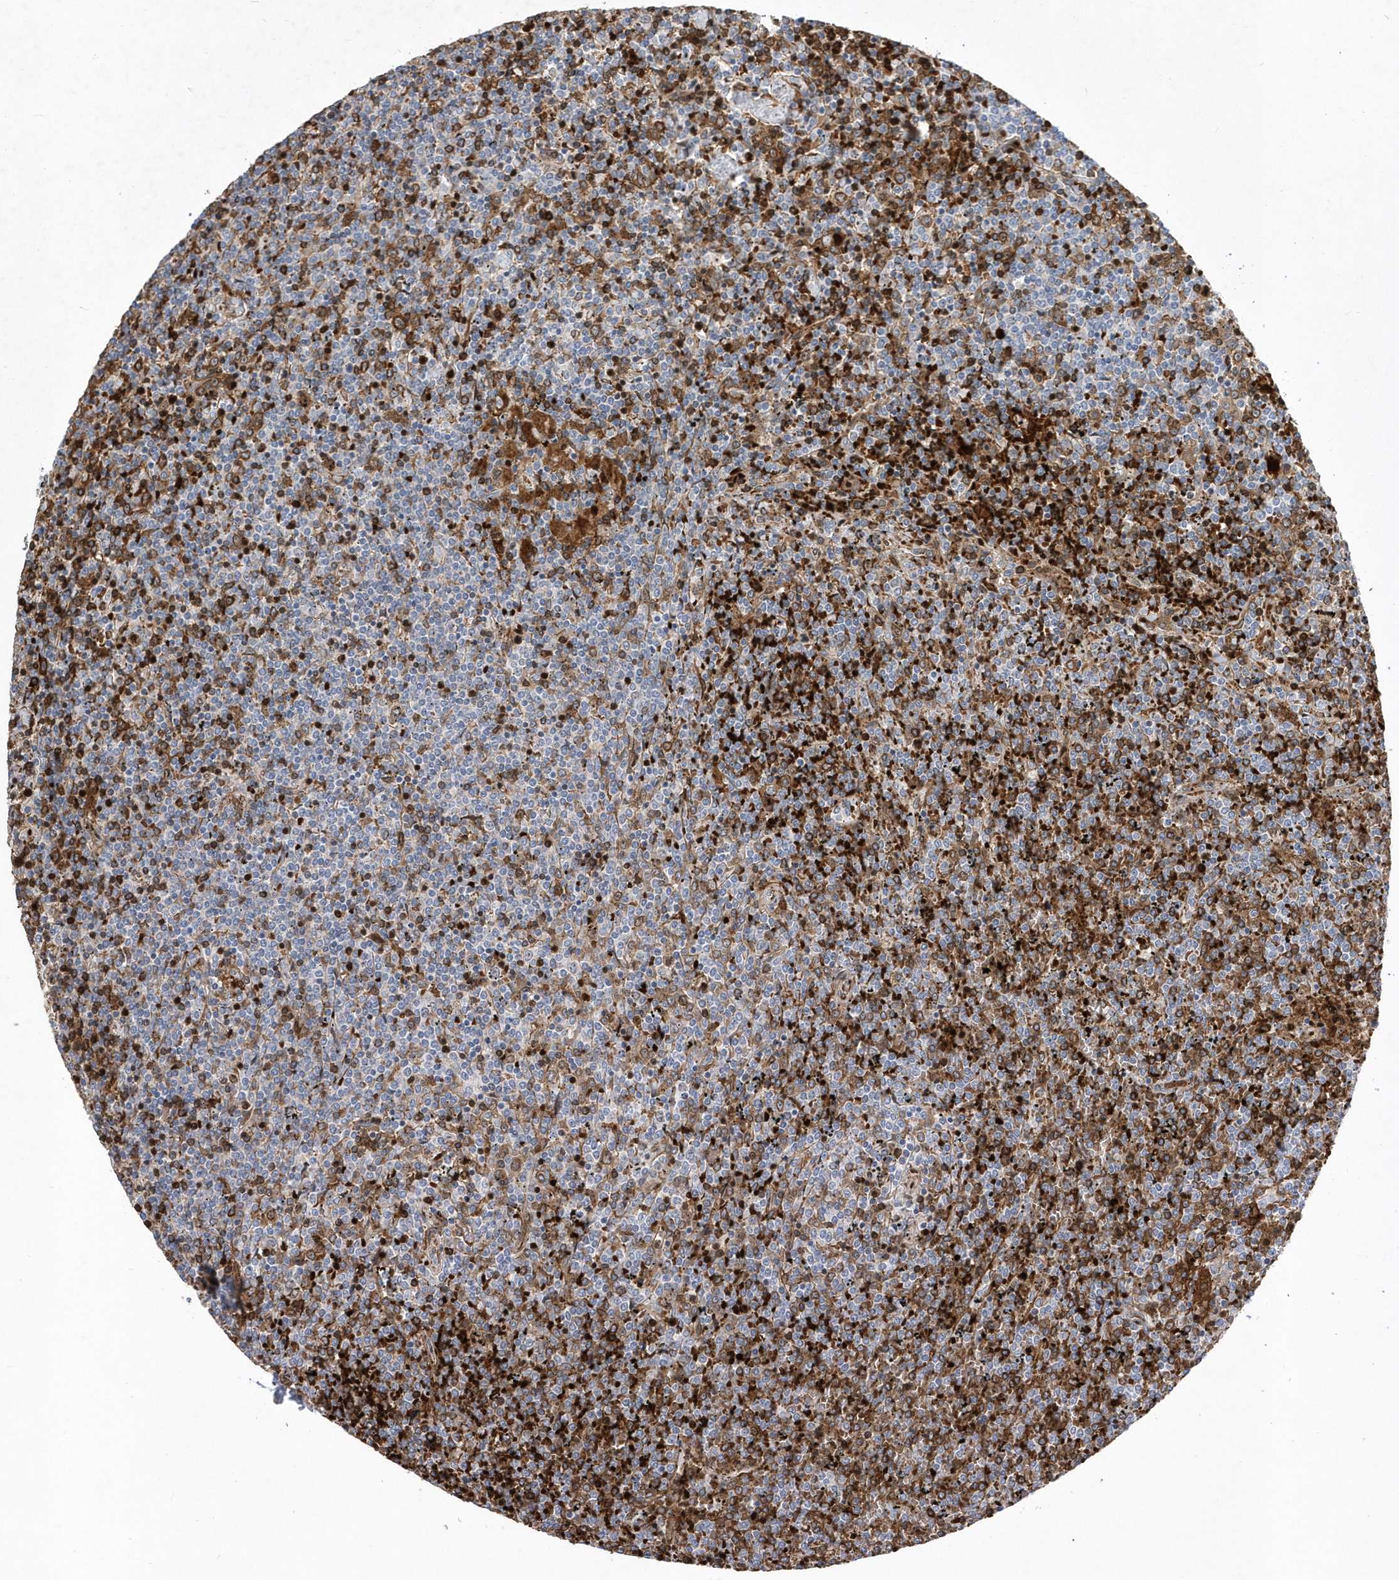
{"staining": {"intensity": "negative", "quantity": "none", "location": "none"}, "tissue": "lymphoma", "cell_type": "Tumor cells", "image_type": "cancer", "snomed": [{"axis": "morphology", "description": "Malignant lymphoma, non-Hodgkin's type, Low grade"}, {"axis": "topography", "description": "Spleen"}], "caption": "Immunohistochemistry (IHC) histopathology image of lymphoma stained for a protein (brown), which shows no expression in tumor cells.", "gene": "ZNF875", "patient": {"sex": "female", "age": 19}}